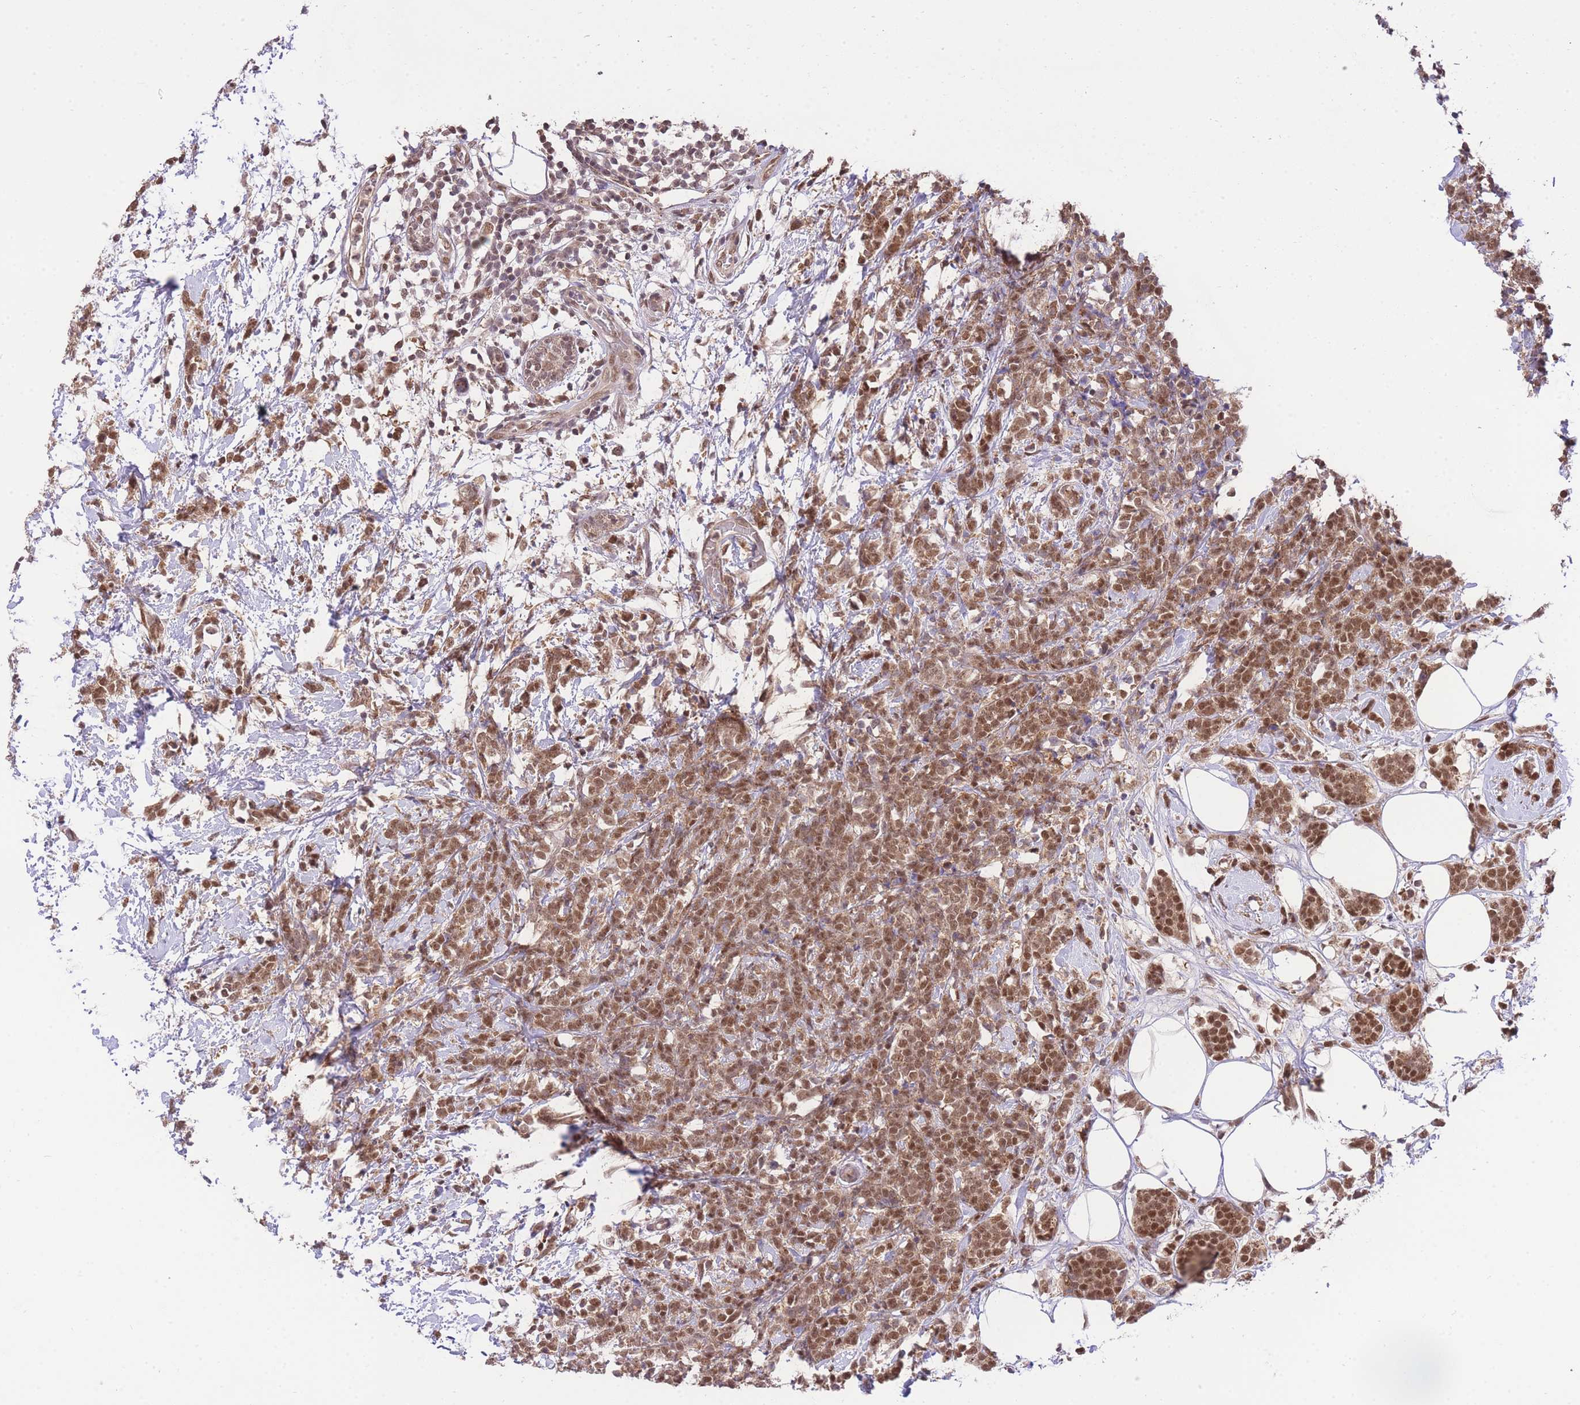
{"staining": {"intensity": "moderate", "quantity": ">75%", "location": "nuclear"}, "tissue": "breast cancer", "cell_type": "Tumor cells", "image_type": "cancer", "snomed": [{"axis": "morphology", "description": "Lobular carcinoma"}, {"axis": "topography", "description": "Breast"}], "caption": "Immunohistochemistry micrograph of breast cancer stained for a protein (brown), which exhibits medium levels of moderate nuclear expression in approximately >75% of tumor cells.", "gene": "UBXN7", "patient": {"sex": "female", "age": 58}}